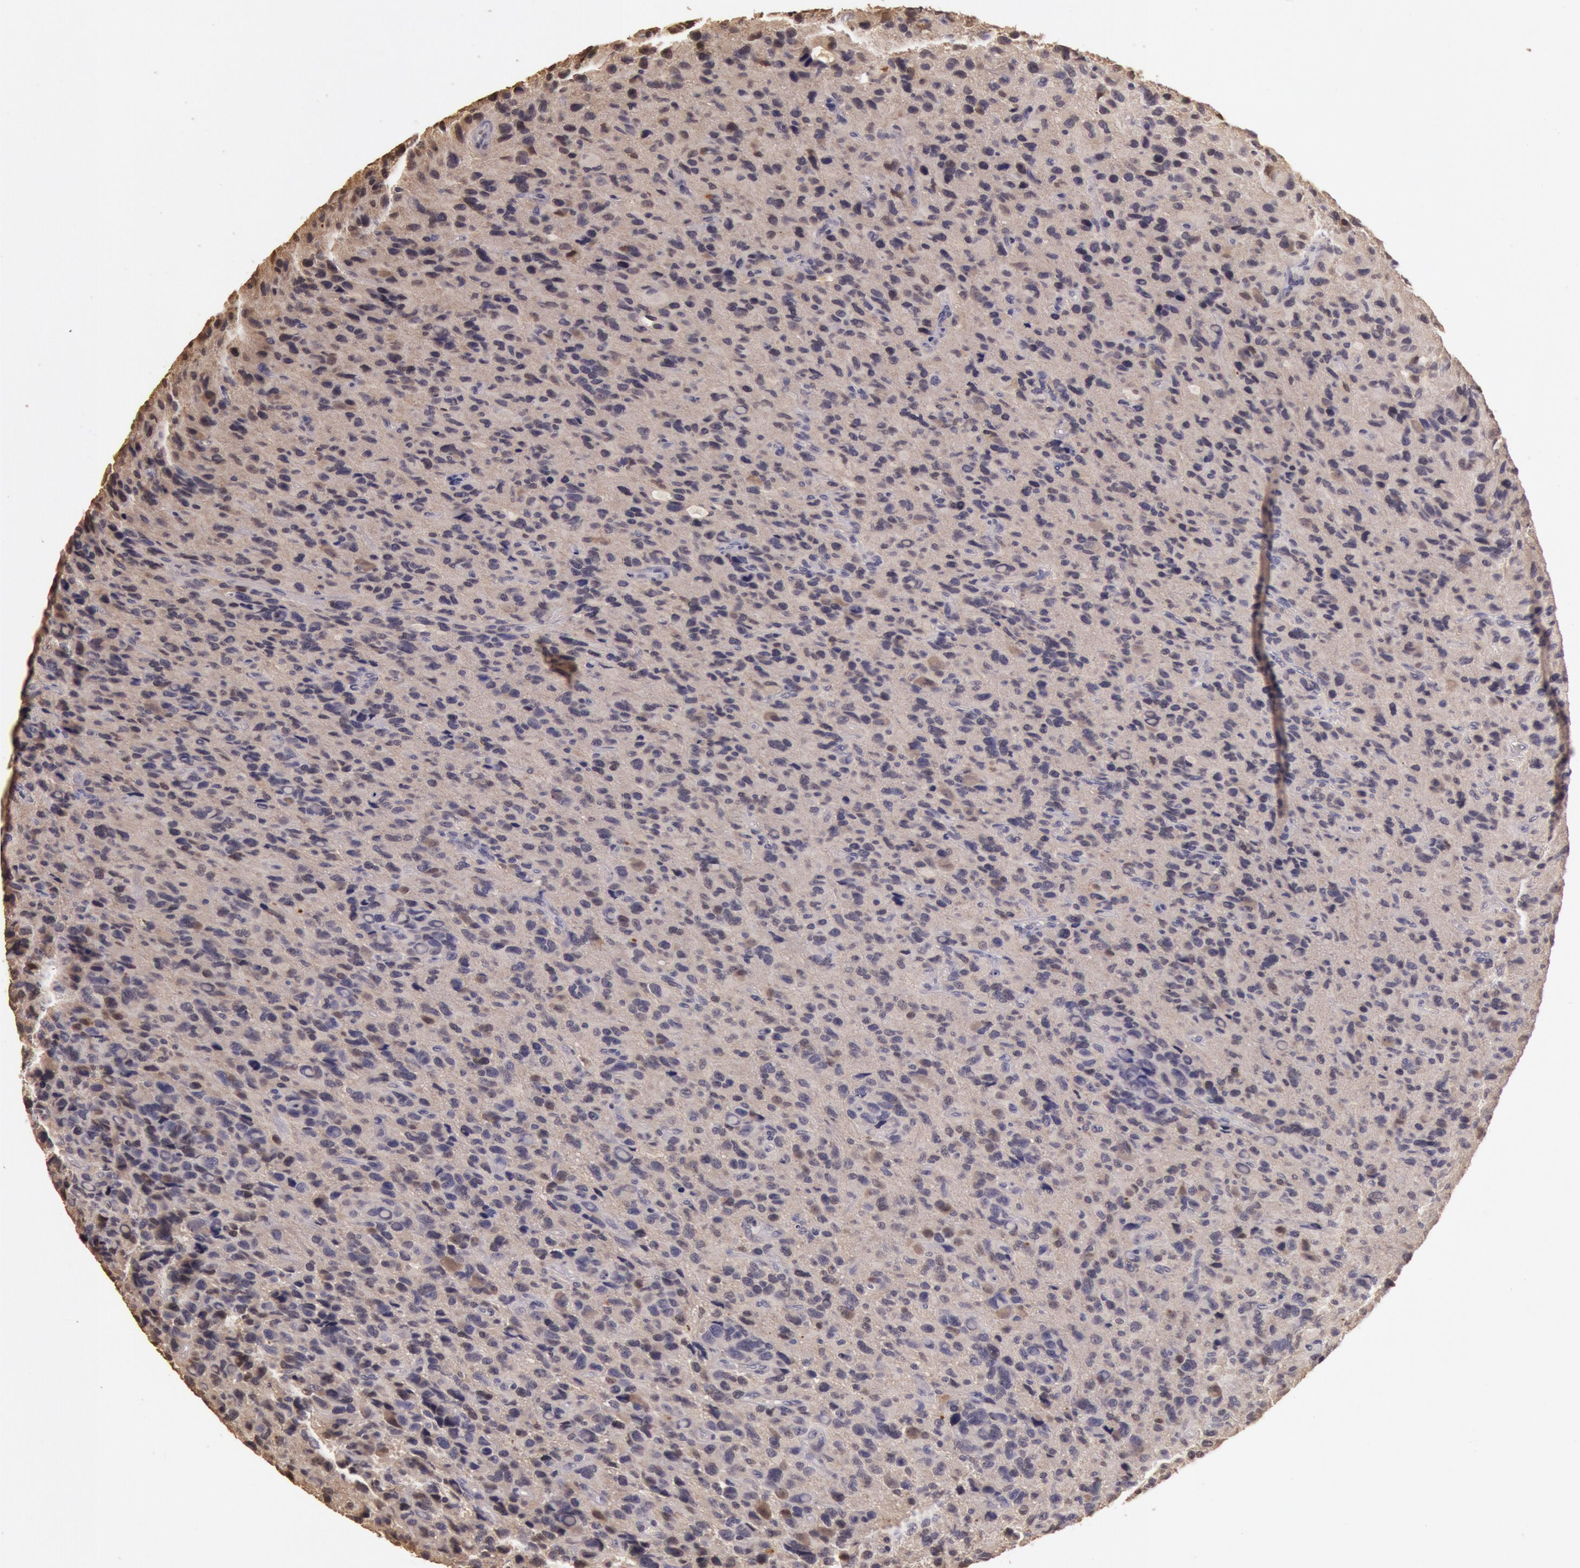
{"staining": {"intensity": "weak", "quantity": "<25%", "location": "nuclear"}, "tissue": "glioma", "cell_type": "Tumor cells", "image_type": "cancer", "snomed": [{"axis": "morphology", "description": "Glioma, malignant, High grade"}, {"axis": "topography", "description": "Brain"}], "caption": "A high-resolution micrograph shows immunohistochemistry (IHC) staining of glioma, which reveals no significant expression in tumor cells.", "gene": "SOD1", "patient": {"sex": "male", "age": 77}}